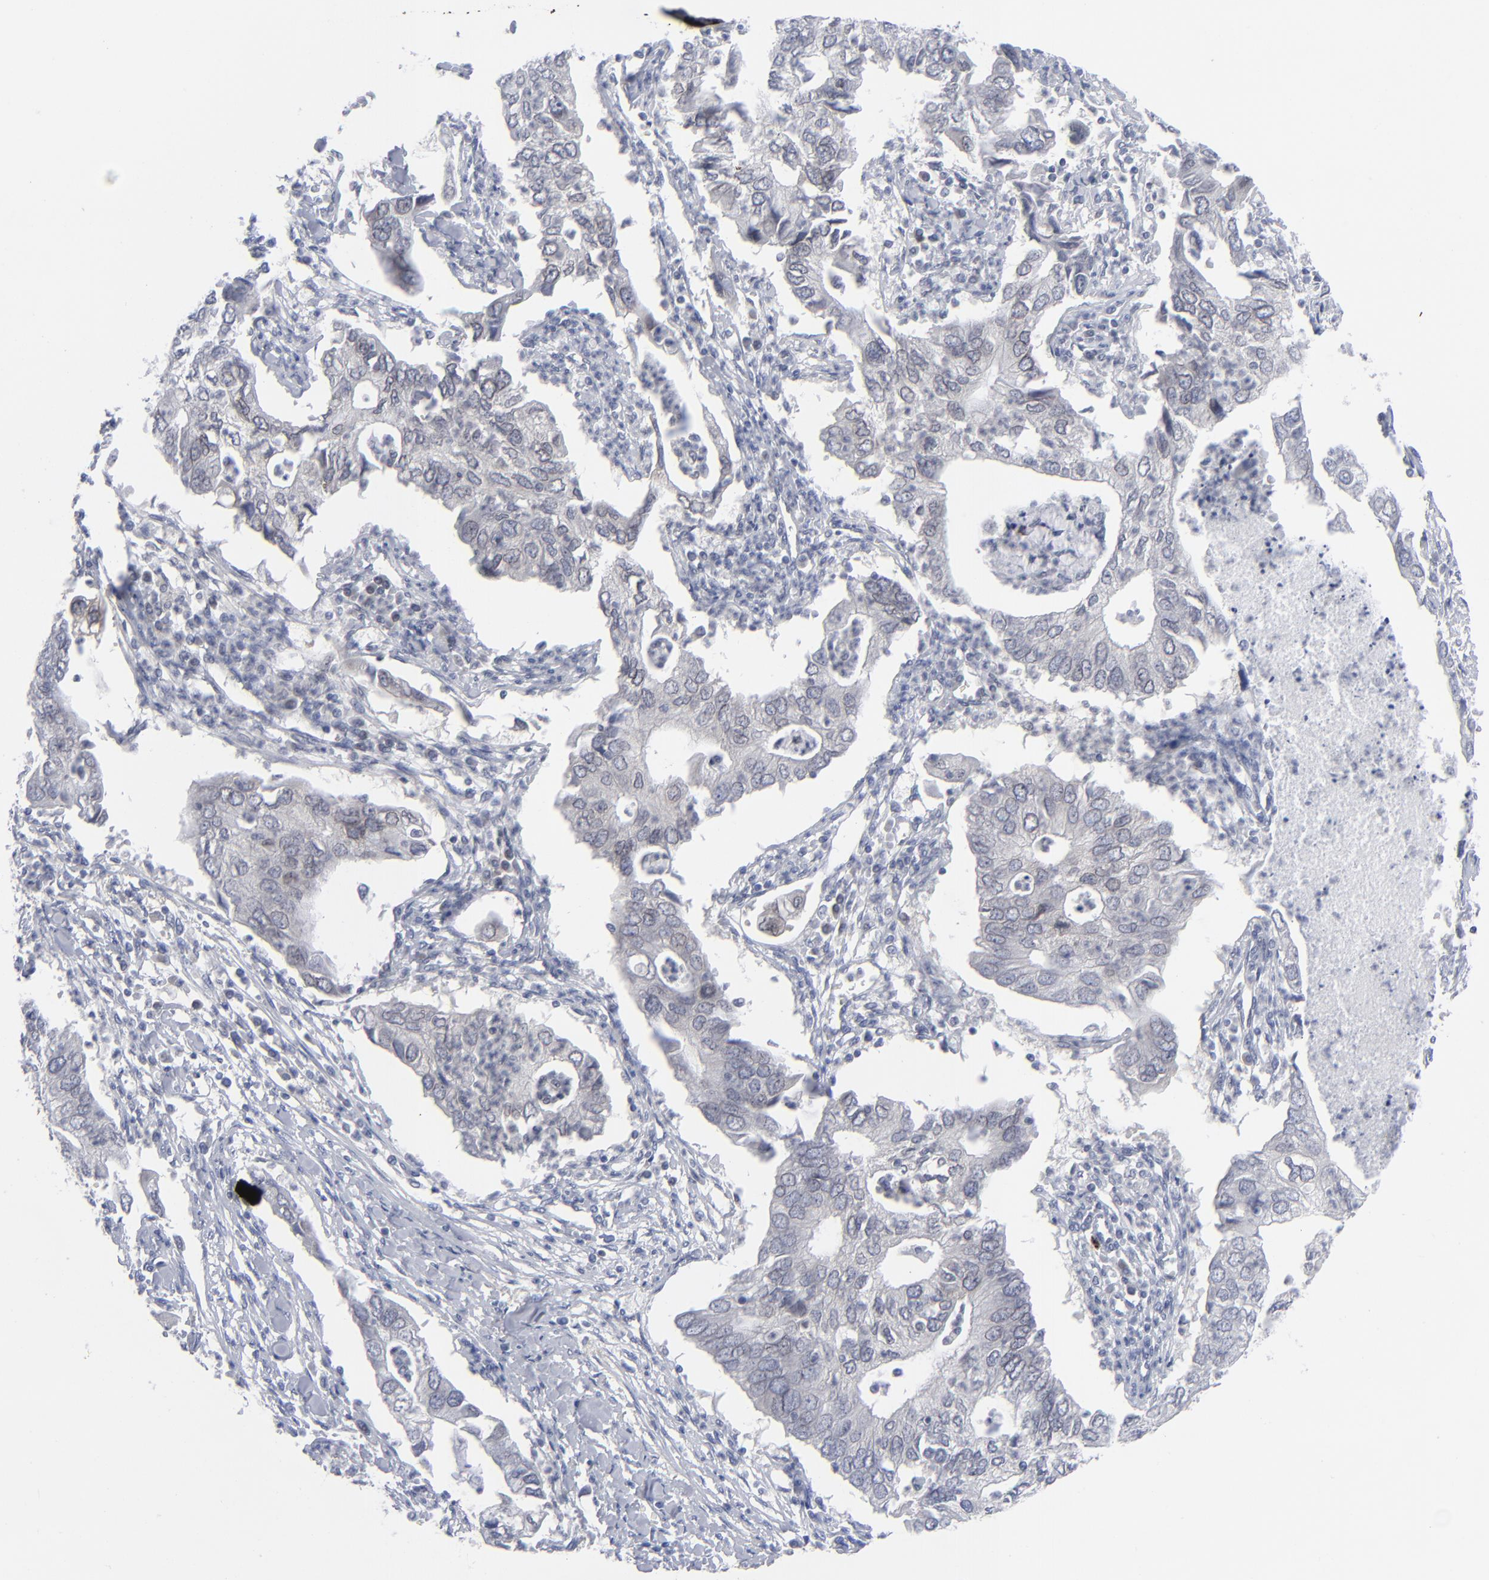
{"staining": {"intensity": "negative", "quantity": "none", "location": "none"}, "tissue": "lung cancer", "cell_type": "Tumor cells", "image_type": "cancer", "snomed": [{"axis": "morphology", "description": "Adenocarcinoma, NOS"}, {"axis": "topography", "description": "Lung"}], "caption": "The immunohistochemistry (IHC) micrograph has no significant staining in tumor cells of lung adenocarcinoma tissue.", "gene": "NUP88", "patient": {"sex": "male", "age": 48}}